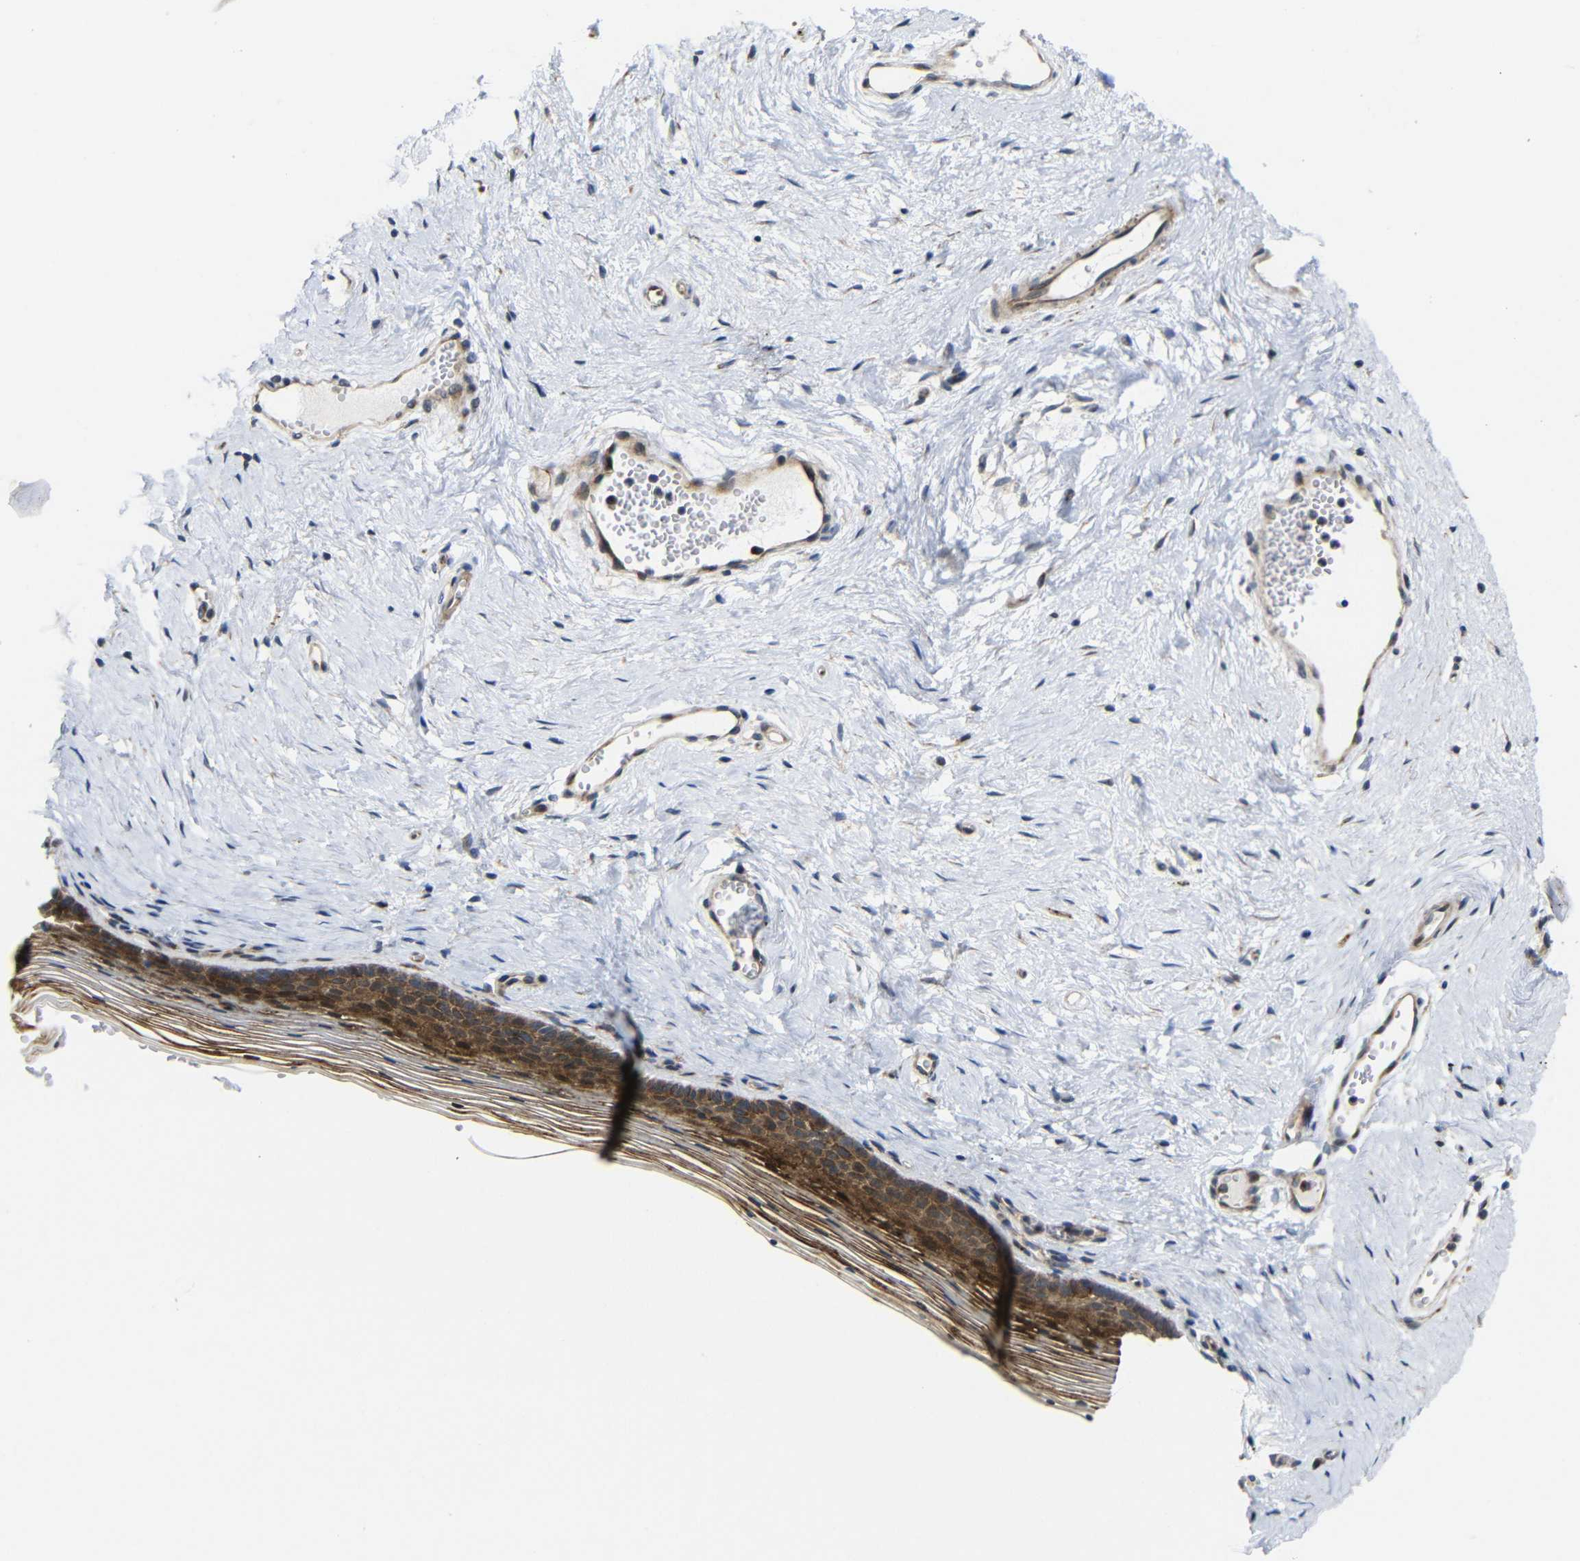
{"staining": {"intensity": "strong", "quantity": ">75%", "location": "cytoplasmic/membranous"}, "tissue": "vagina", "cell_type": "Squamous epithelial cells", "image_type": "normal", "snomed": [{"axis": "morphology", "description": "Normal tissue, NOS"}, {"axis": "topography", "description": "Vagina"}], "caption": "Protein expression by immunohistochemistry (IHC) demonstrates strong cytoplasmic/membranous expression in approximately >75% of squamous epithelial cells in benign vagina.", "gene": "P3H2", "patient": {"sex": "female", "age": 32}}